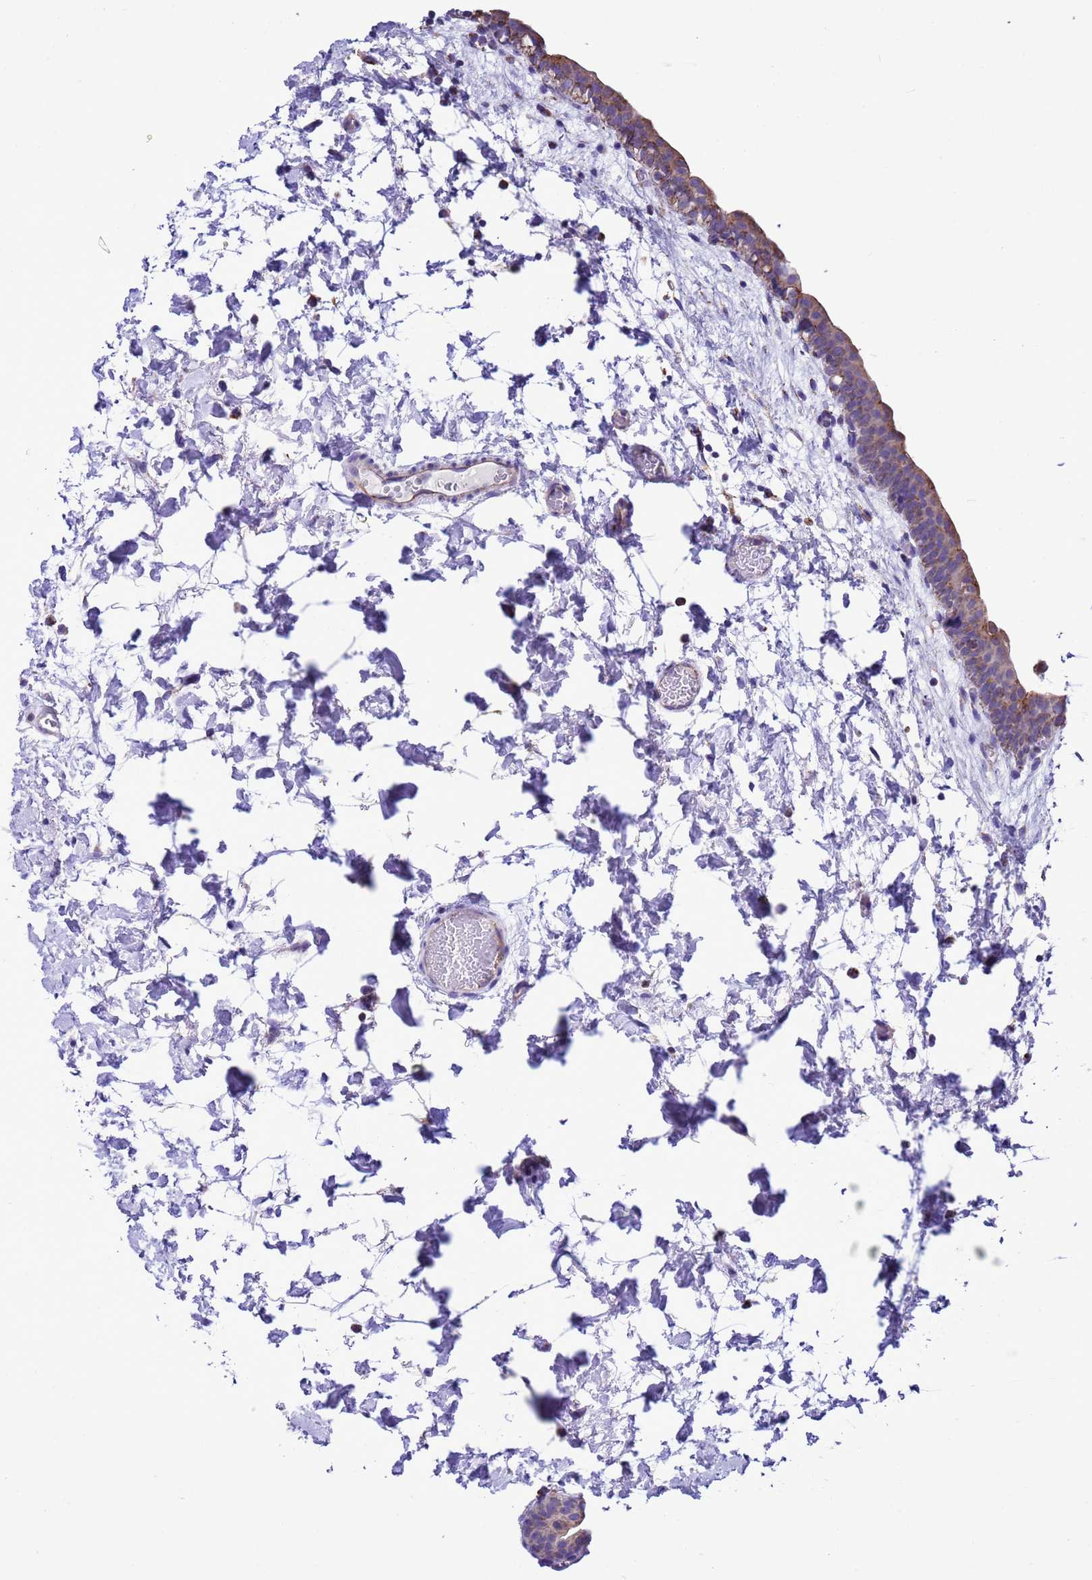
{"staining": {"intensity": "moderate", "quantity": "<25%", "location": "cytoplasmic/membranous"}, "tissue": "urinary bladder", "cell_type": "Urothelial cells", "image_type": "normal", "snomed": [{"axis": "morphology", "description": "Normal tissue, NOS"}, {"axis": "topography", "description": "Urinary bladder"}], "caption": "Immunohistochemistry staining of benign urinary bladder, which exhibits low levels of moderate cytoplasmic/membranous positivity in approximately <25% of urothelial cells indicating moderate cytoplasmic/membranous protein expression. The staining was performed using DAB (brown) for protein detection and nuclei were counterstained in hematoxylin (blue).", "gene": "CCDC191", "patient": {"sex": "male", "age": 83}}